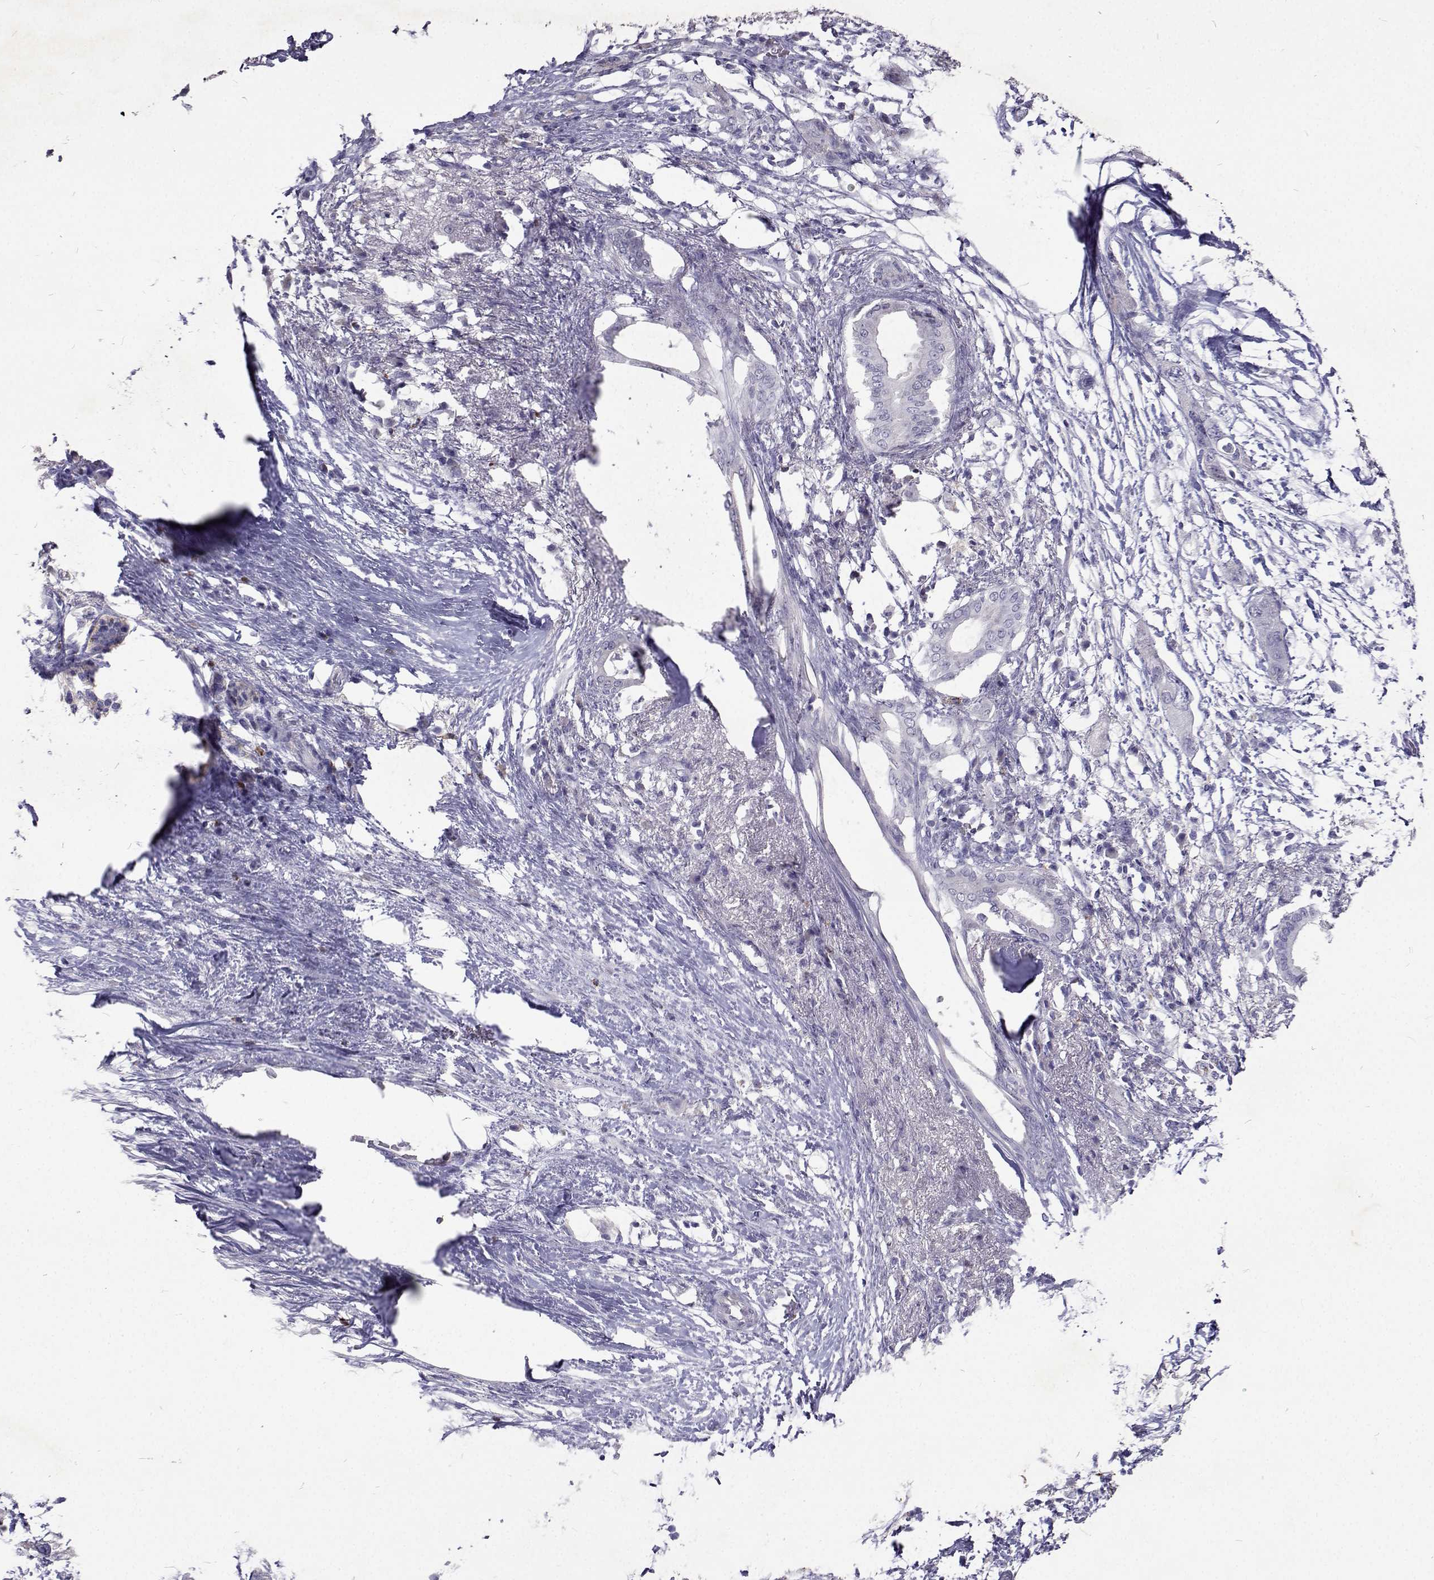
{"staining": {"intensity": "negative", "quantity": "none", "location": "none"}, "tissue": "pancreatic cancer", "cell_type": "Tumor cells", "image_type": "cancer", "snomed": [{"axis": "morphology", "description": "Adenocarcinoma, NOS"}, {"axis": "topography", "description": "Pancreas"}], "caption": "This is a image of immunohistochemistry (IHC) staining of pancreatic adenocarcinoma, which shows no staining in tumor cells. The staining was performed using DAB (3,3'-diaminobenzidine) to visualize the protein expression in brown, while the nuclei were stained in blue with hematoxylin (Magnification: 20x).", "gene": "CFAP44", "patient": {"sex": "female", "age": 72}}